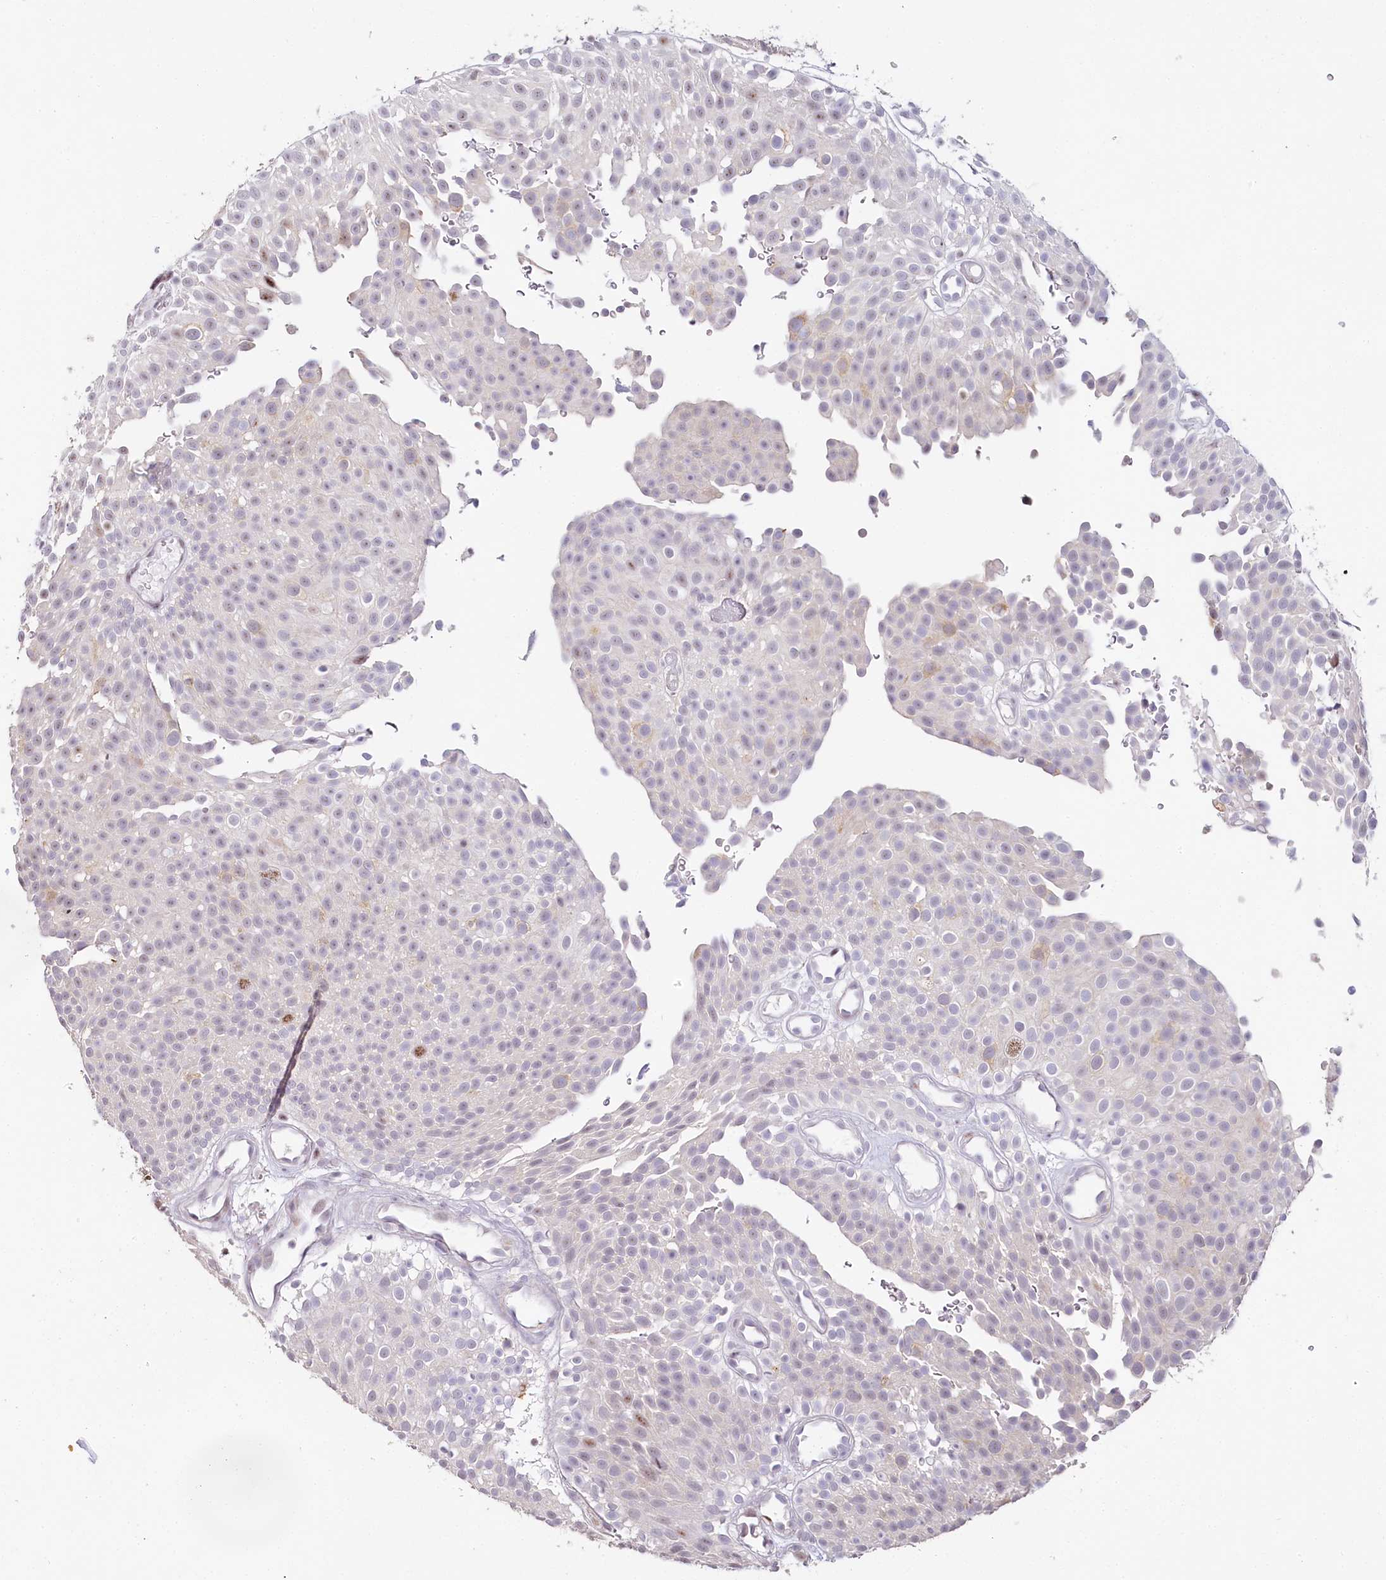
{"staining": {"intensity": "weak", "quantity": "<25%", "location": "nuclear"}, "tissue": "urothelial cancer", "cell_type": "Tumor cells", "image_type": "cancer", "snomed": [{"axis": "morphology", "description": "Urothelial carcinoma, Low grade"}, {"axis": "topography", "description": "Urinary bladder"}], "caption": "Tumor cells are negative for brown protein staining in urothelial cancer.", "gene": "HPD", "patient": {"sex": "male", "age": 78}}